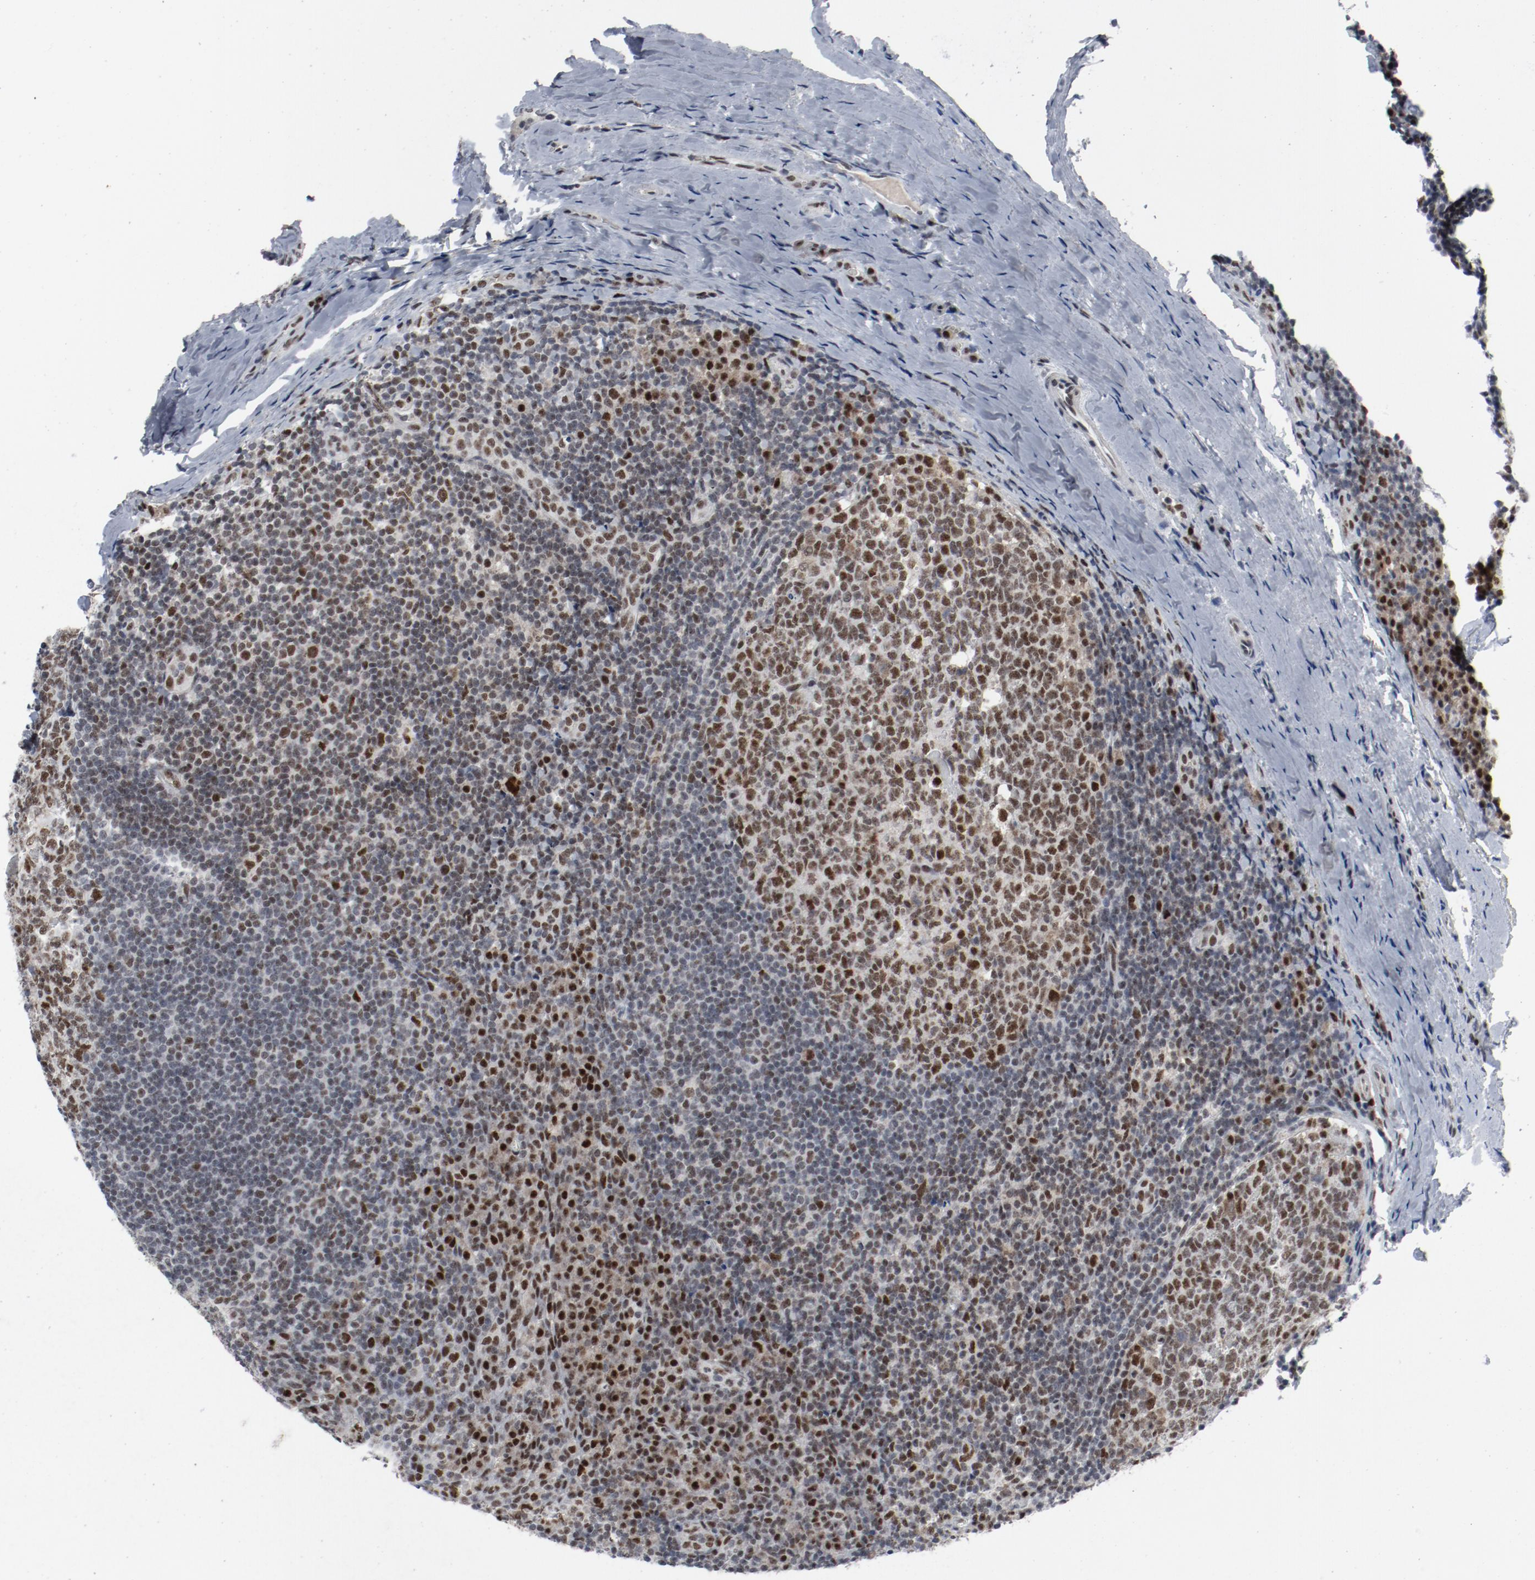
{"staining": {"intensity": "moderate", "quantity": ">75%", "location": "nuclear"}, "tissue": "tonsil", "cell_type": "Germinal center cells", "image_type": "normal", "snomed": [{"axis": "morphology", "description": "Normal tissue, NOS"}, {"axis": "topography", "description": "Tonsil"}], "caption": "An image of human tonsil stained for a protein shows moderate nuclear brown staining in germinal center cells. (IHC, brightfield microscopy, high magnification).", "gene": "JMJD6", "patient": {"sex": "male", "age": 31}}